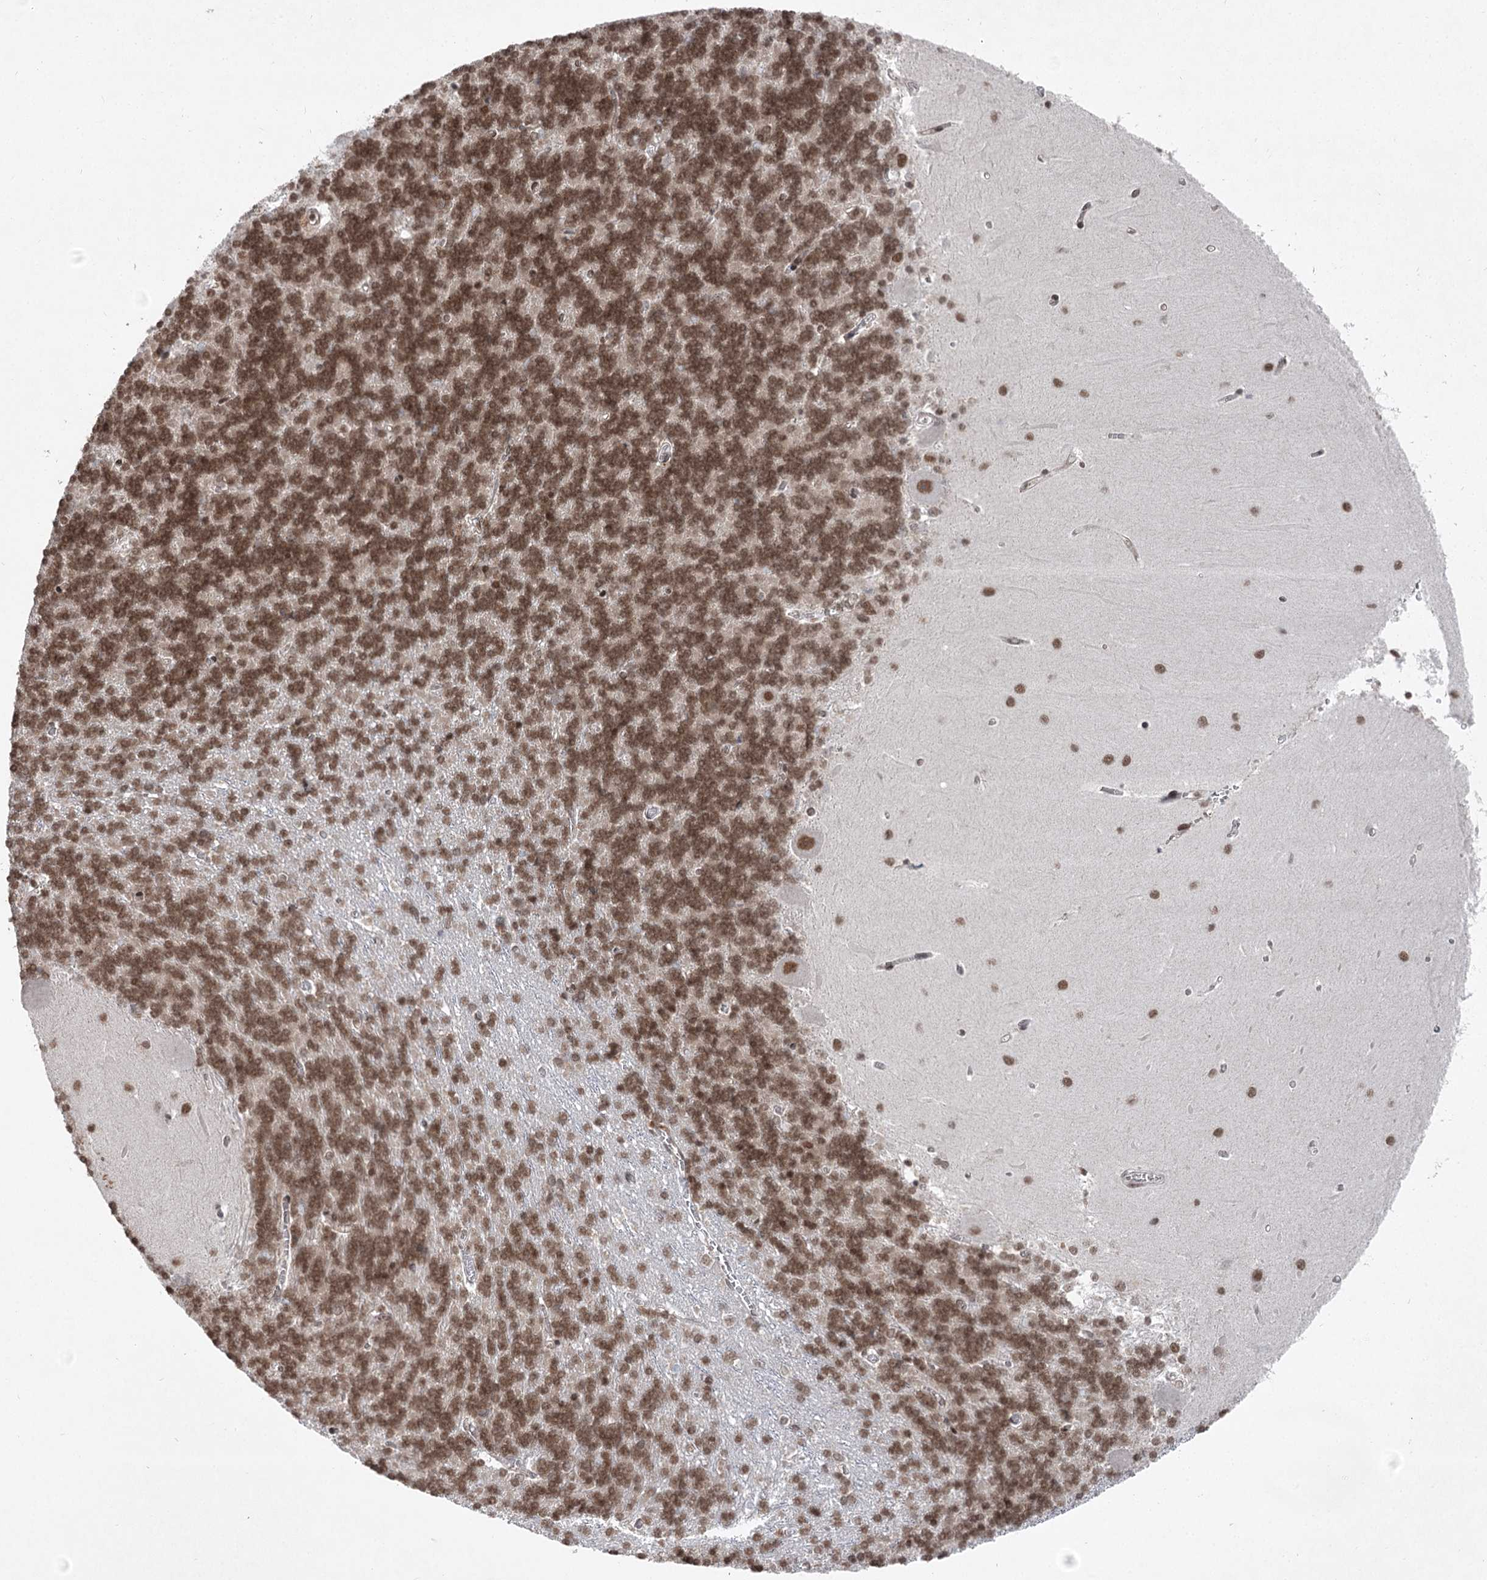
{"staining": {"intensity": "strong", "quantity": ">75%", "location": "nuclear"}, "tissue": "cerebellum", "cell_type": "Cells in granular layer", "image_type": "normal", "snomed": [{"axis": "morphology", "description": "Normal tissue, NOS"}, {"axis": "topography", "description": "Cerebellum"}], "caption": "Unremarkable cerebellum exhibits strong nuclear staining in approximately >75% of cells in granular layer, visualized by immunohistochemistry.", "gene": "CGGBP1", "patient": {"sex": "male", "age": 37}}